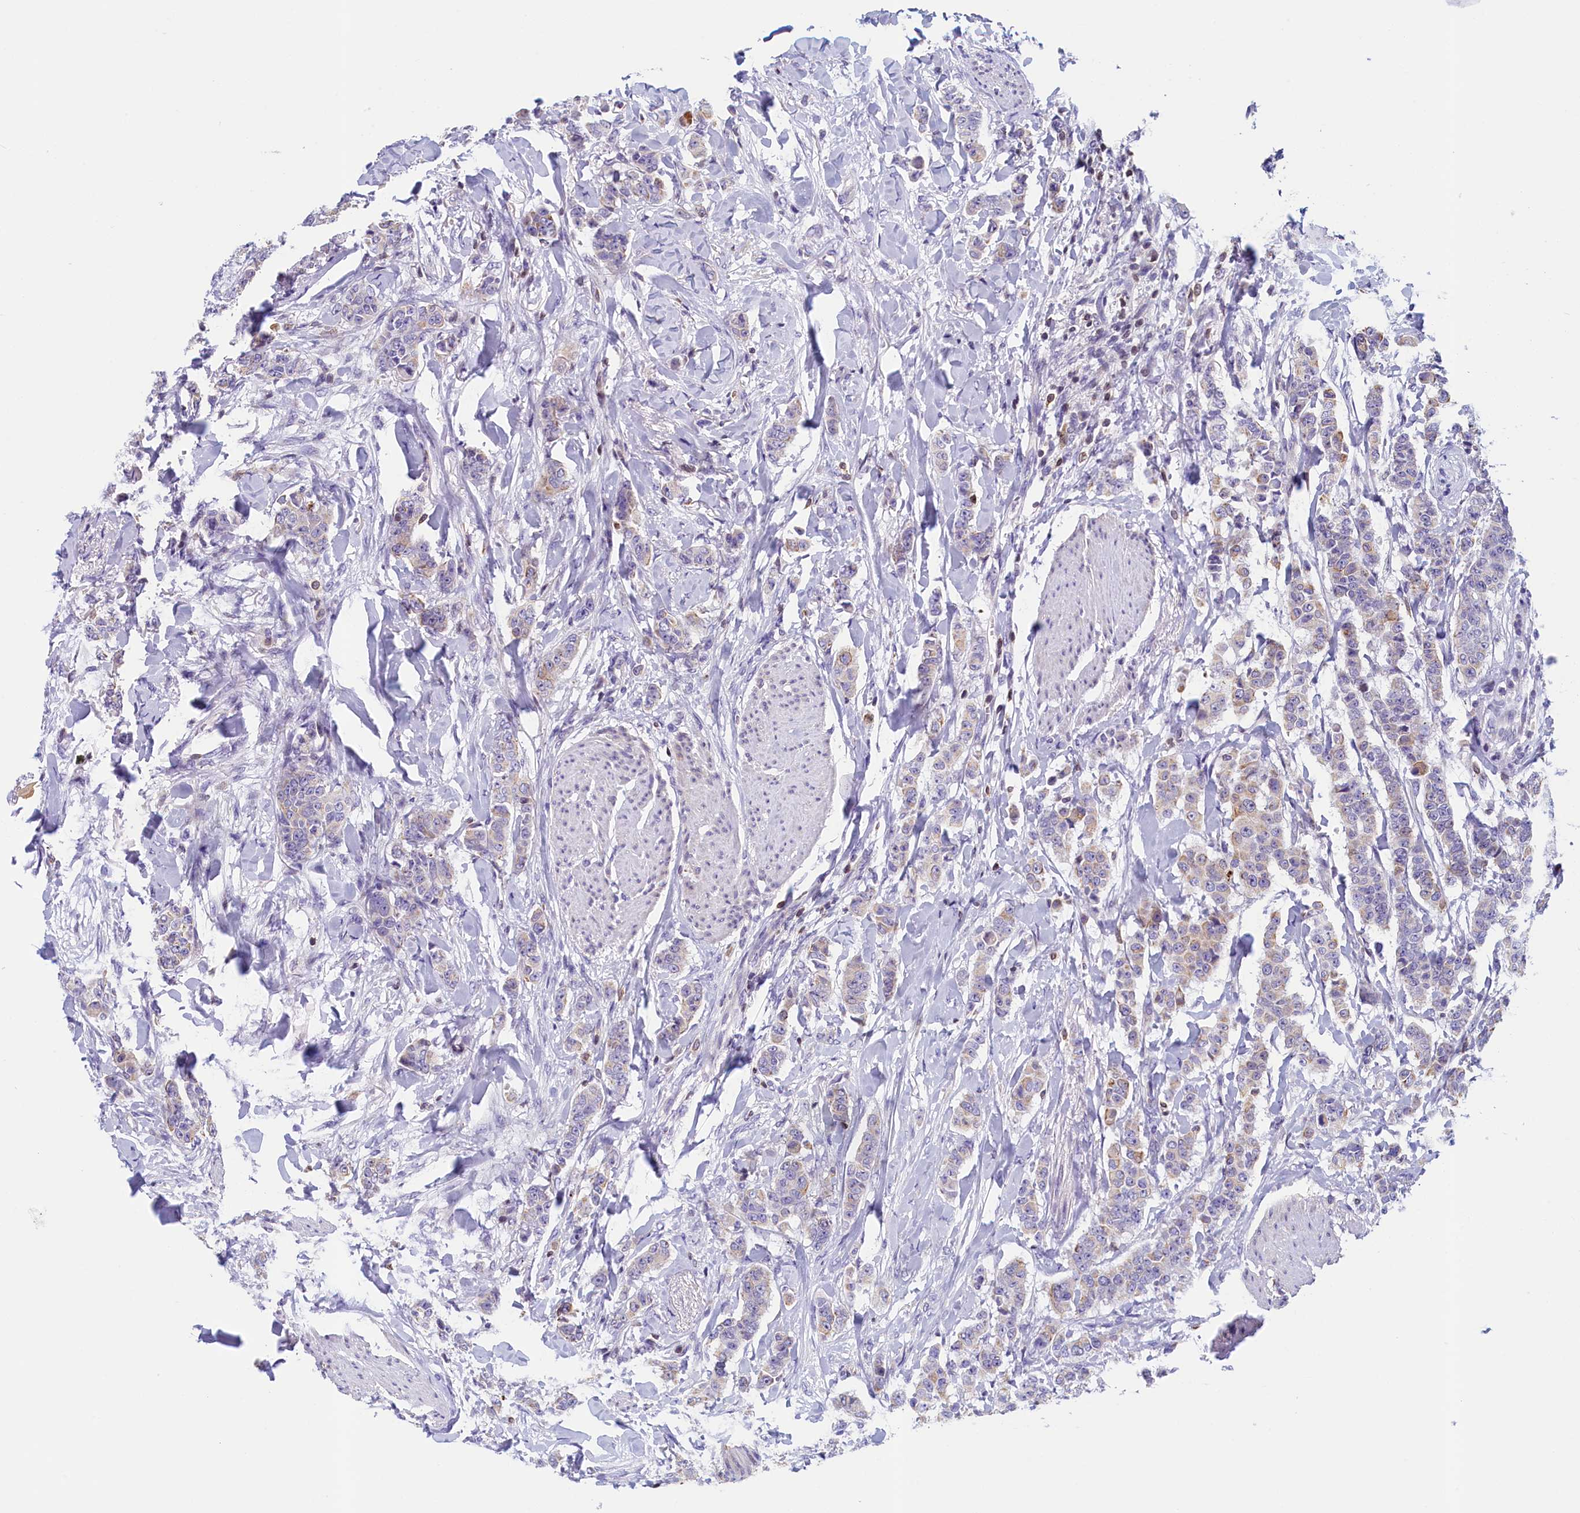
{"staining": {"intensity": "weak", "quantity": "25%-75%", "location": "cytoplasmic/membranous"}, "tissue": "breast cancer", "cell_type": "Tumor cells", "image_type": "cancer", "snomed": [{"axis": "morphology", "description": "Duct carcinoma"}, {"axis": "topography", "description": "Breast"}], "caption": "Brown immunohistochemical staining in breast infiltrating ductal carcinoma shows weak cytoplasmic/membranous expression in approximately 25%-75% of tumor cells. Immunohistochemistry stains the protein of interest in brown and the nuclei are stained blue.", "gene": "TRAF3IP3", "patient": {"sex": "female", "age": 40}}